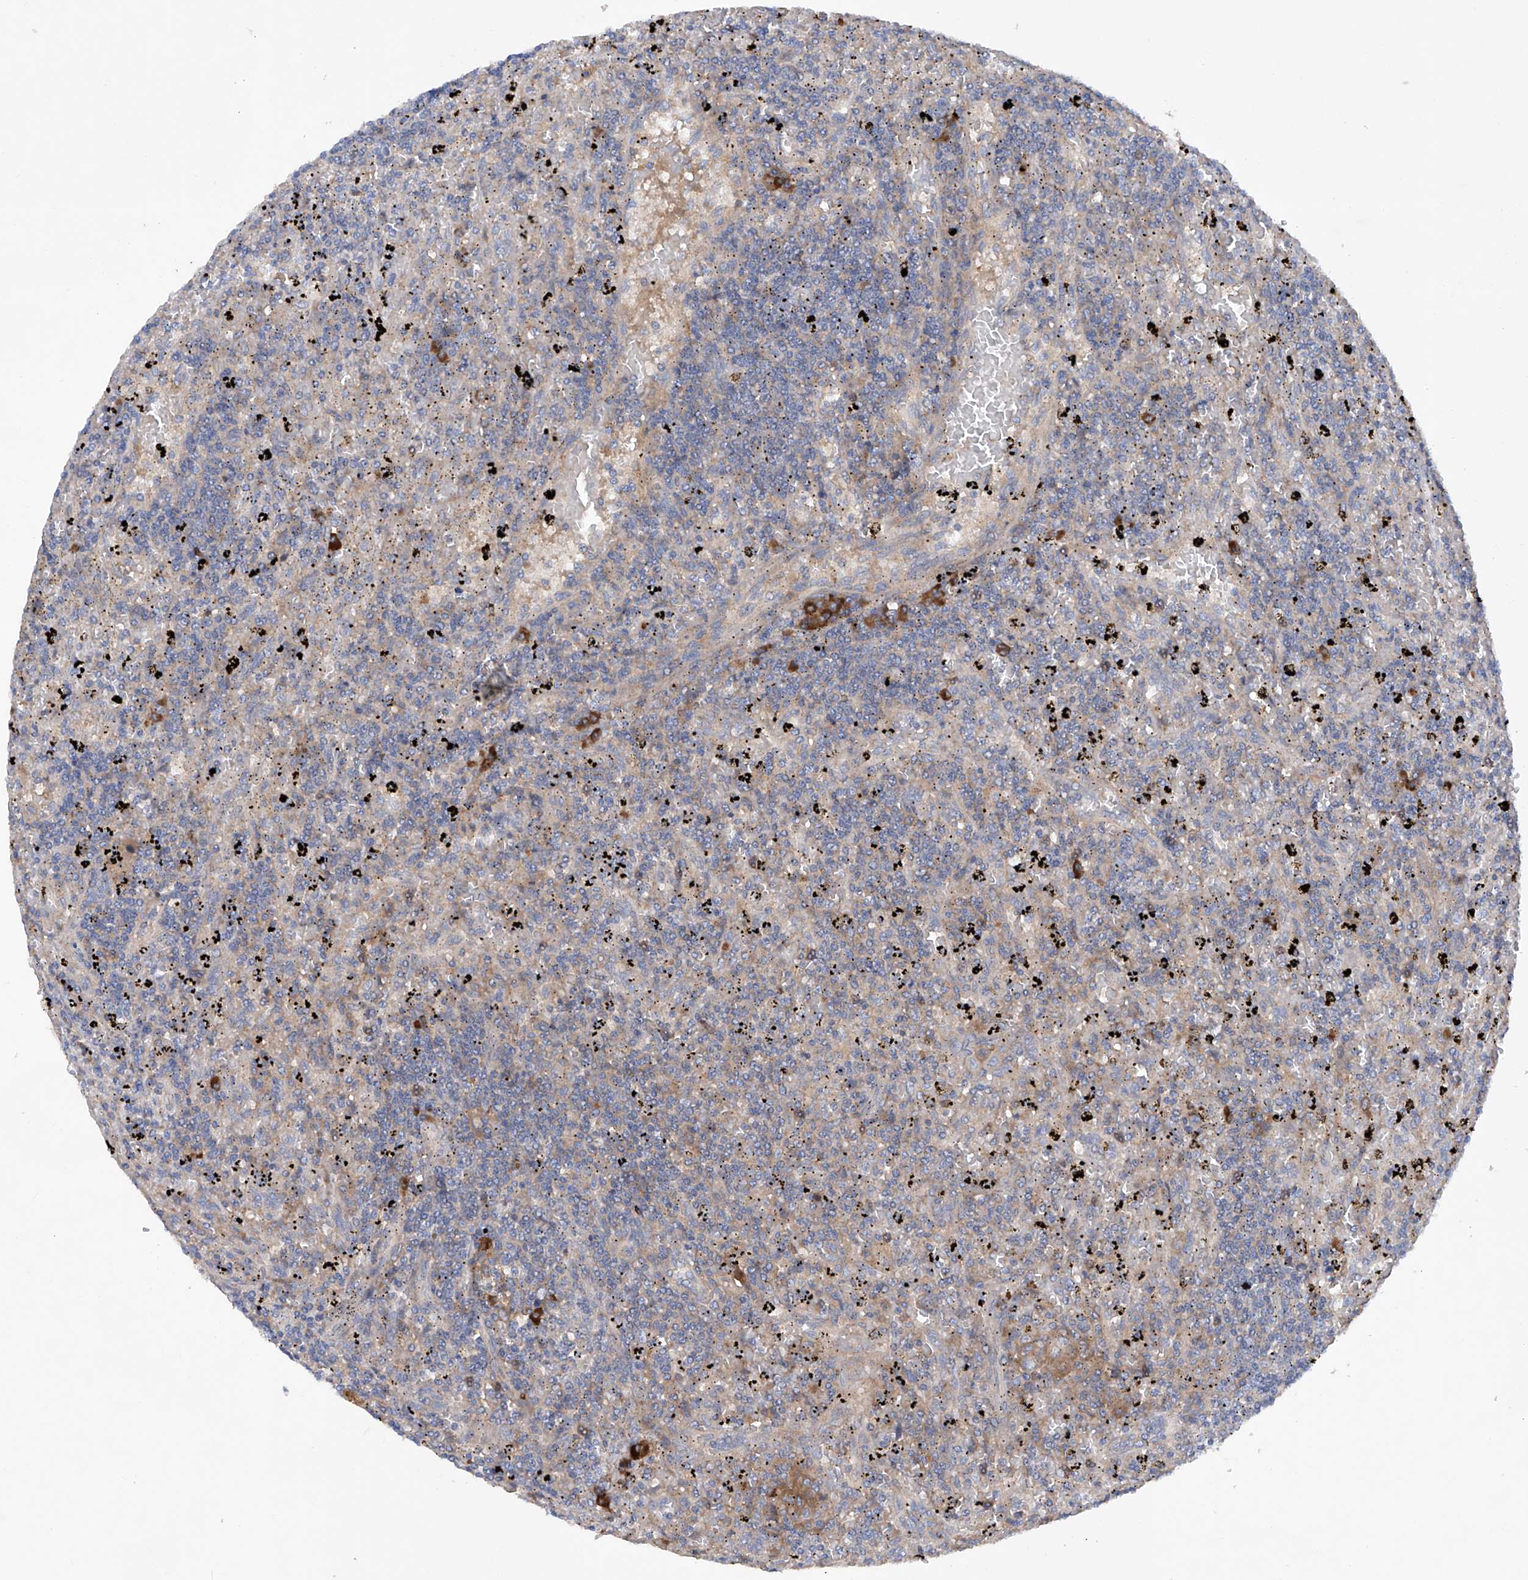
{"staining": {"intensity": "negative", "quantity": "none", "location": "none"}, "tissue": "lymphoma", "cell_type": "Tumor cells", "image_type": "cancer", "snomed": [{"axis": "morphology", "description": "Malignant lymphoma, non-Hodgkin's type, Low grade"}, {"axis": "topography", "description": "Spleen"}], "caption": "This image is of lymphoma stained with immunohistochemistry to label a protein in brown with the nuclei are counter-stained blue. There is no expression in tumor cells.", "gene": "ASCC3", "patient": {"sex": "male", "age": 76}}